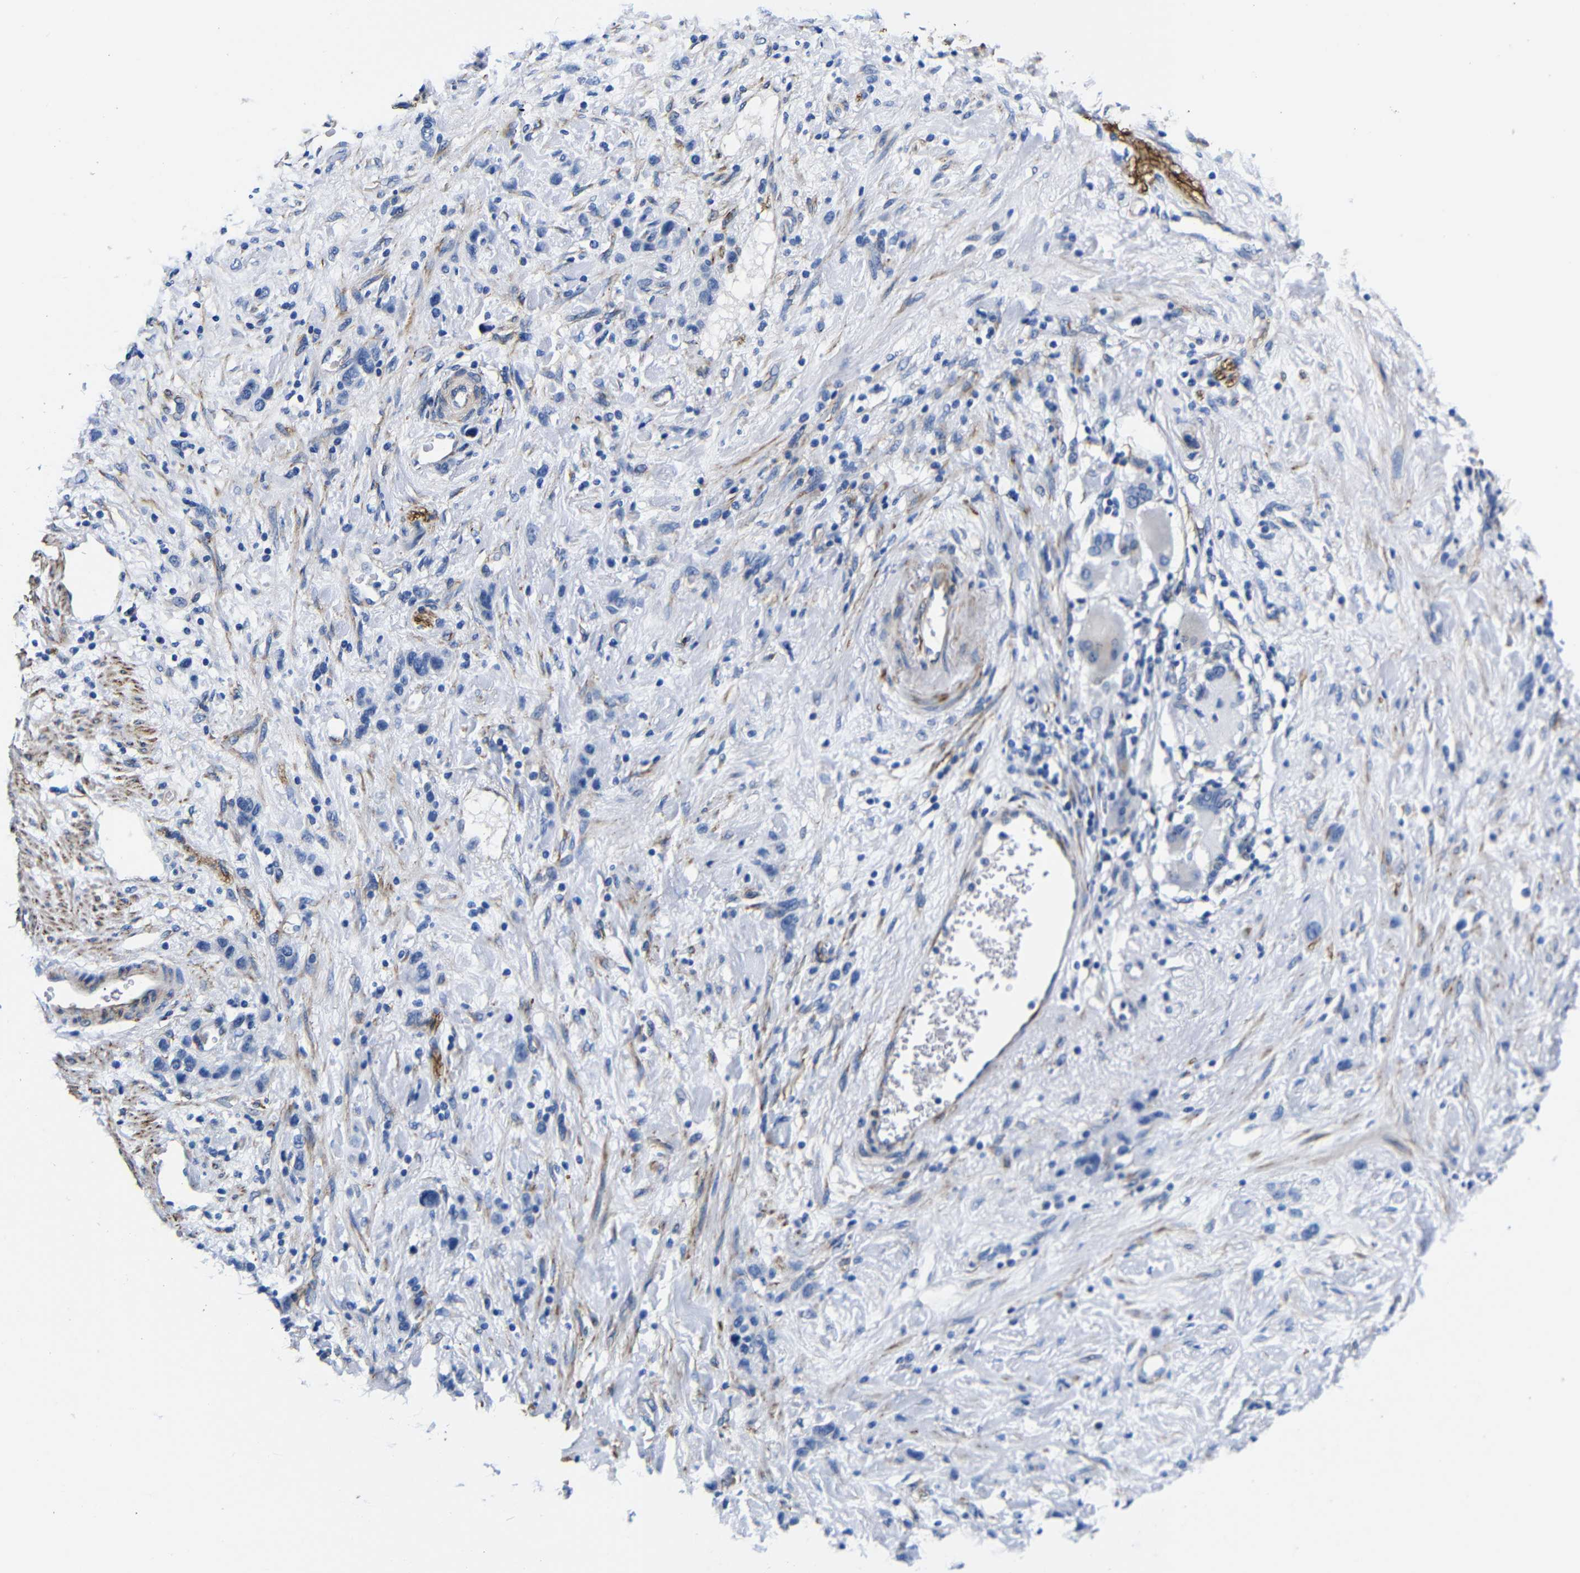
{"staining": {"intensity": "negative", "quantity": "none", "location": "none"}, "tissue": "stomach cancer", "cell_type": "Tumor cells", "image_type": "cancer", "snomed": [{"axis": "morphology", "description": "Adenocarcinoma, NOS"}, {"axis": "morphology", "description": "Adenocarcinoma, High grade"}, {"axis": "topography", "description": "Stomach, upper"}, {"axis": "topography", "description": "Stomach, lower"}], "caption": "Tumor cells show no significant positivity in stomach high-grade adenocarcinoma. (Brightfield microscopy of DAB immunohistochemistry (IHC) at high magnification).", "gene": "LRIG1", "patient": {"sex": "female", "age": 65}}